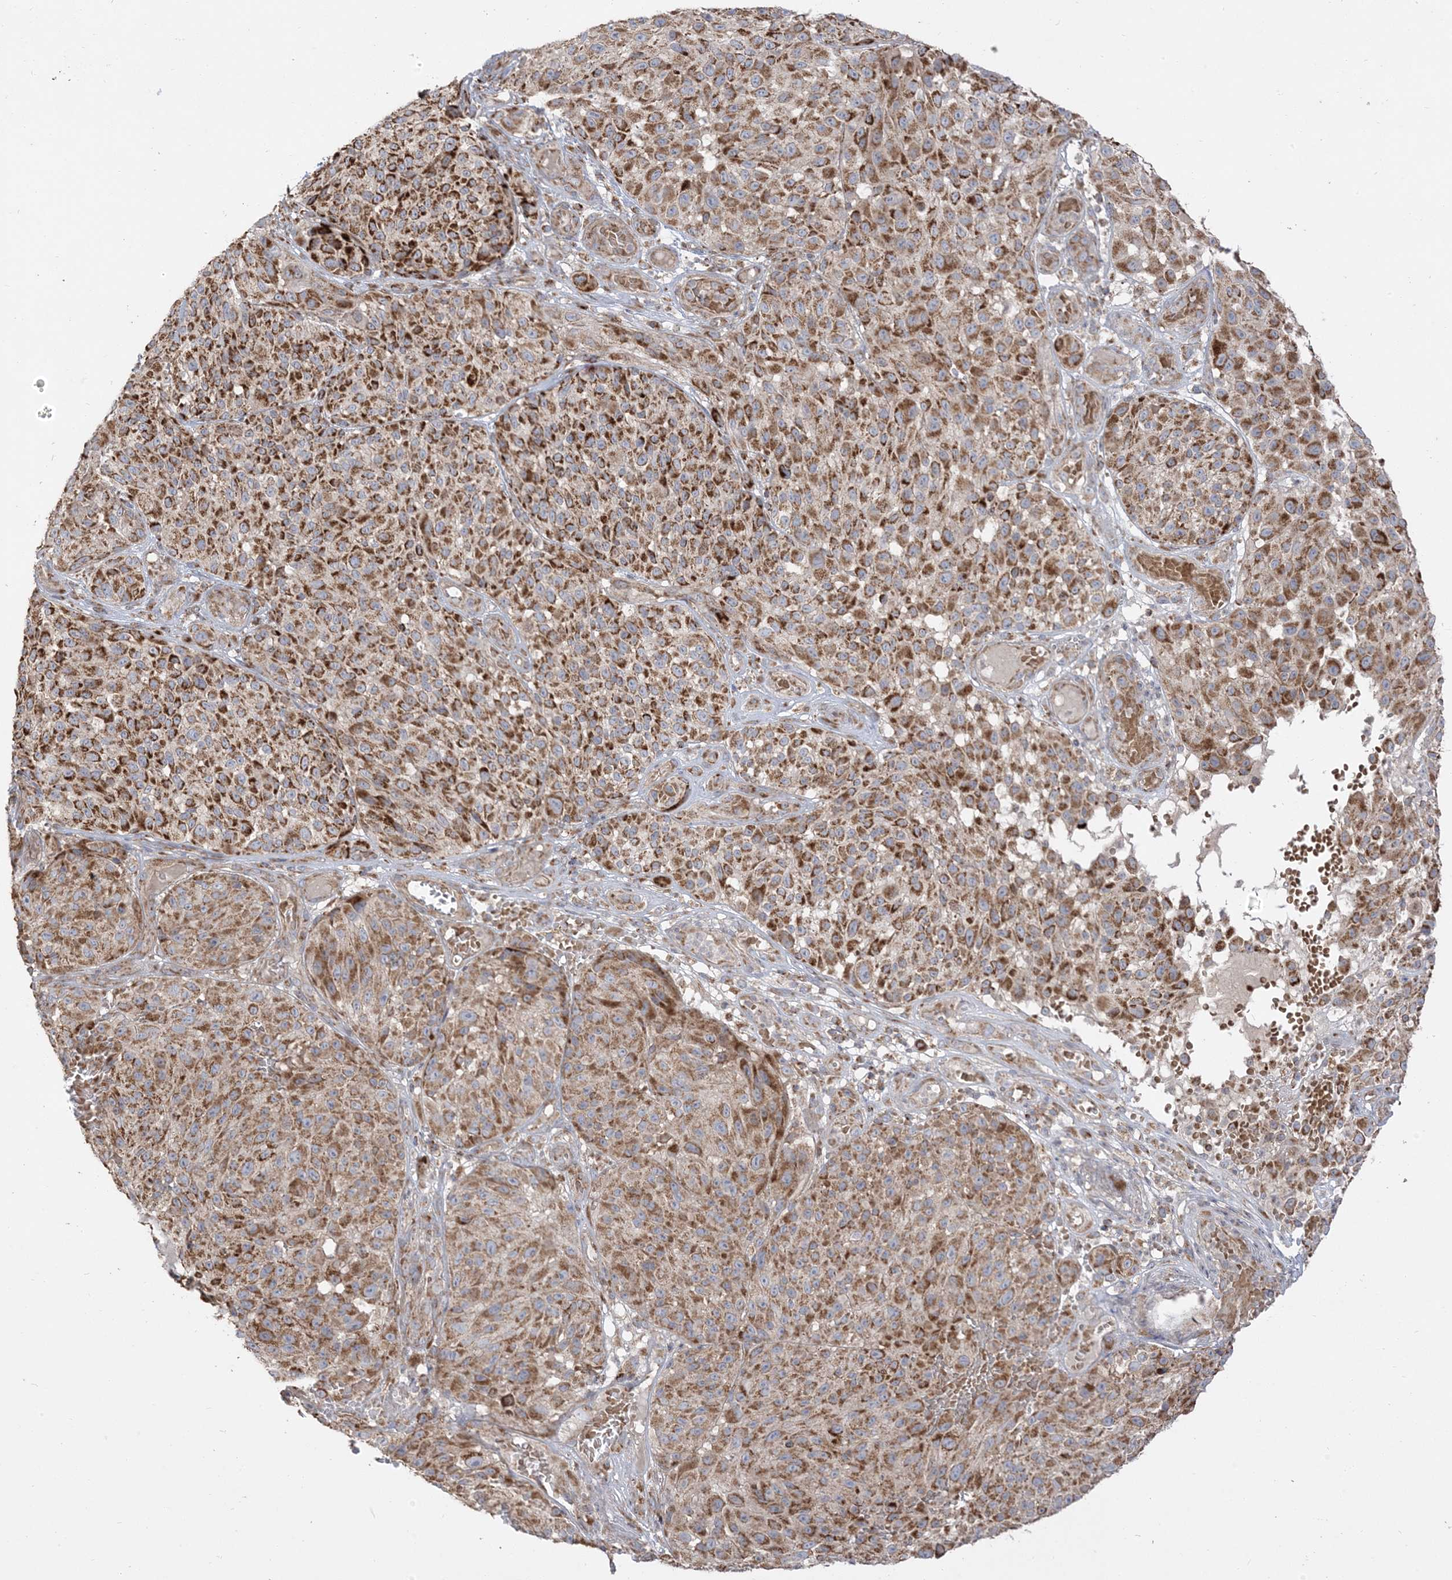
{"staining": {"intensity": "moderate", "quantity": ">75%", "location": "cytoplasmic/membranous"}, "tissue": "melanoma", "cell_type": "Tumor cells", "image_type": "cancer", "snomed": [{"axis": "morphology", "description": "Malignant melanoma, NOS"}, {"axis": "topography", "description": "Skin"}], "caption": "Melanoma tissue displays moderate cytoplasmic/membranous positivity in approximately >75% of tumor cells, visualized by immunohistochemistry.", "gene": "AARS2", "patient": {"sex": "male", "age": 83}}